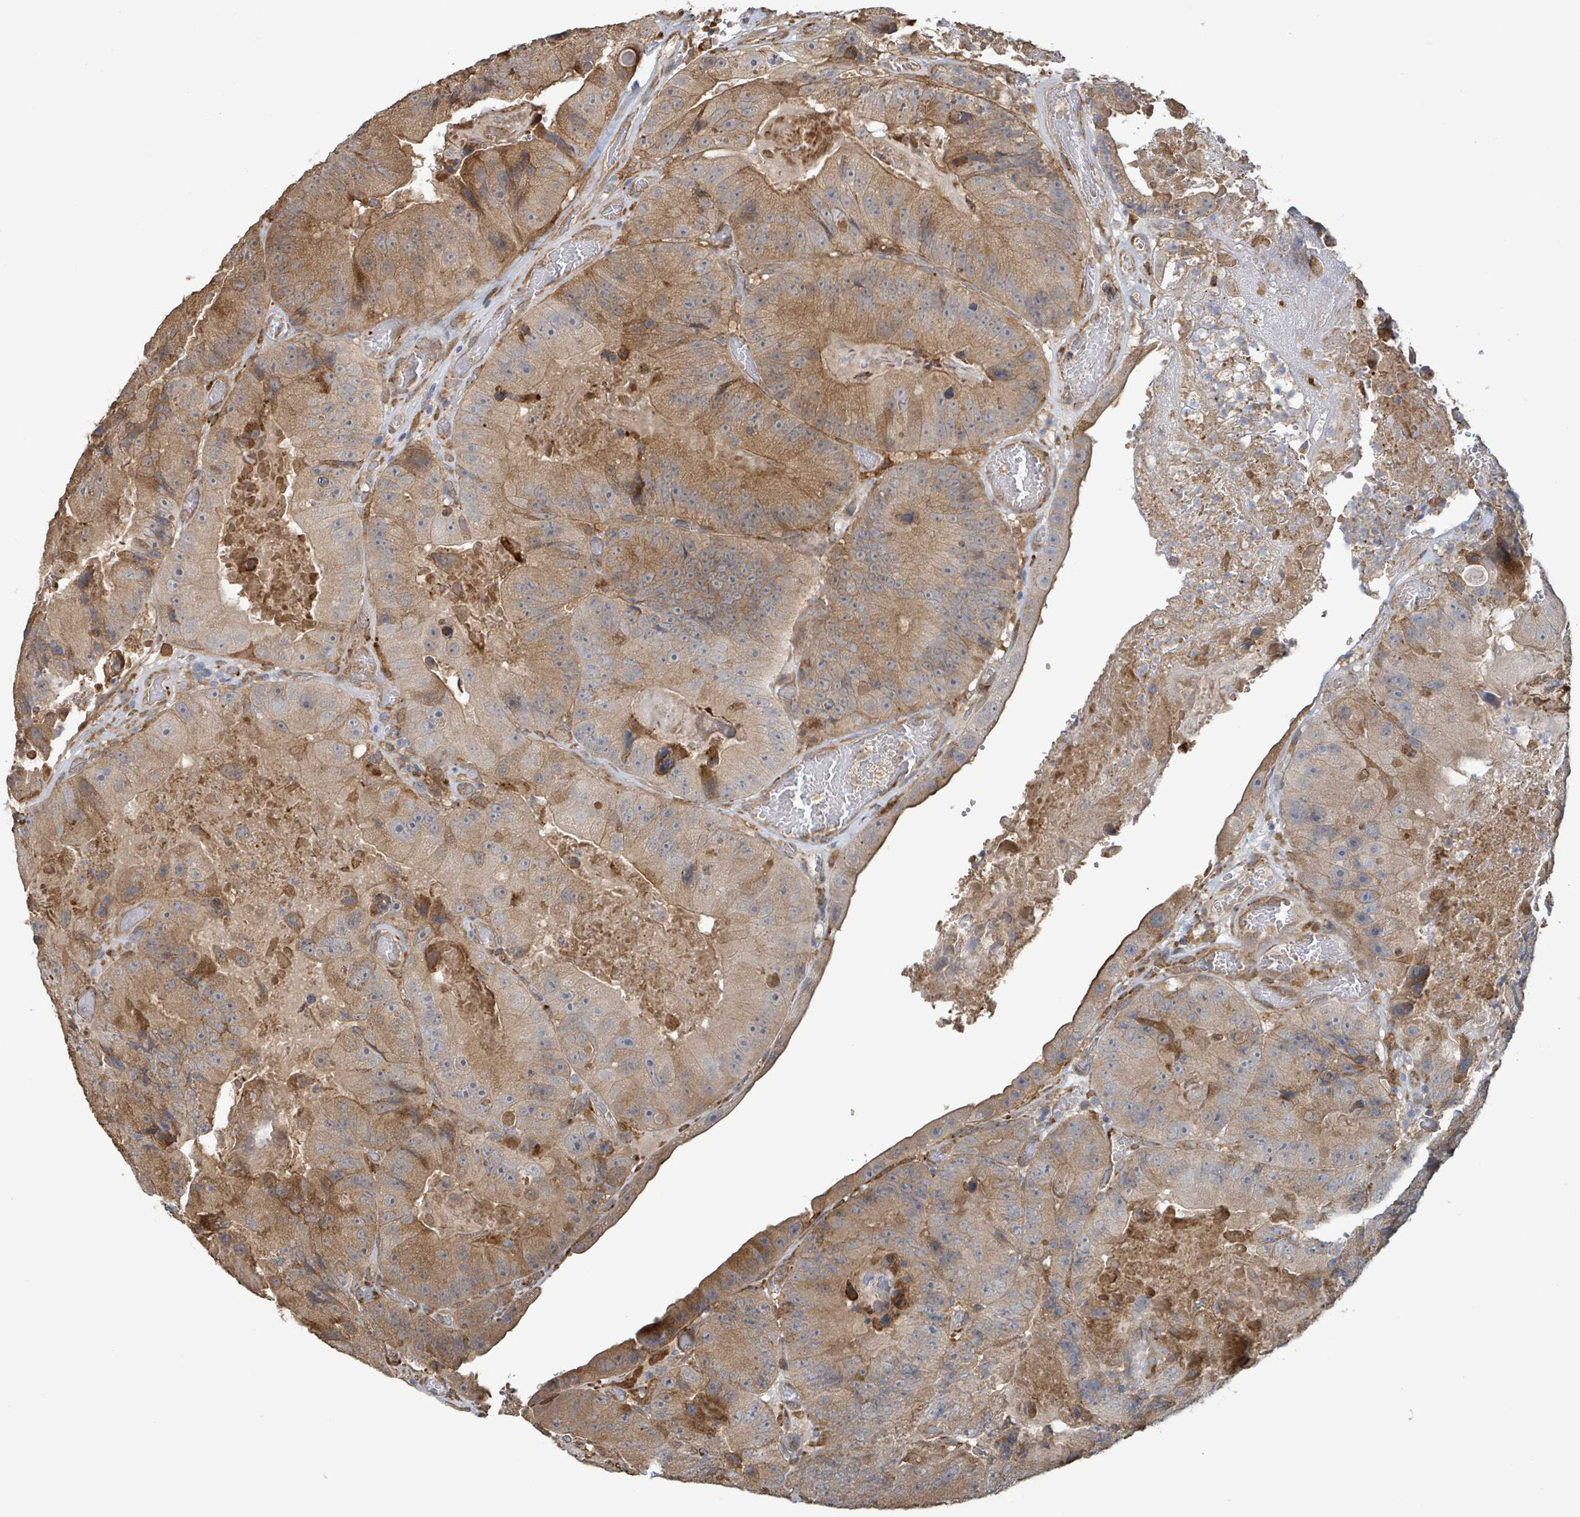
{"staining": {"intensity": "moderate", "quantity": ">75%", "location": "cytoplasmic/membranous"}, "tissue": "colorectal cancer", "cell_type": "Tumor cells", "image_type": "cancer", "snomed": [{"axis": "morphology", "description": "Adenocarcinoma, NOS"}, {"axis": "topography", "description": "Colon"}], "caption": "Protein staining of adenocarcinoma (colorectal) tissue shows moderate cytoplasmic/membranous positivity in approximately >75% of tumor cells.", "gene": "ARPIN", "patient": {"sex": "female", "age": 86}}